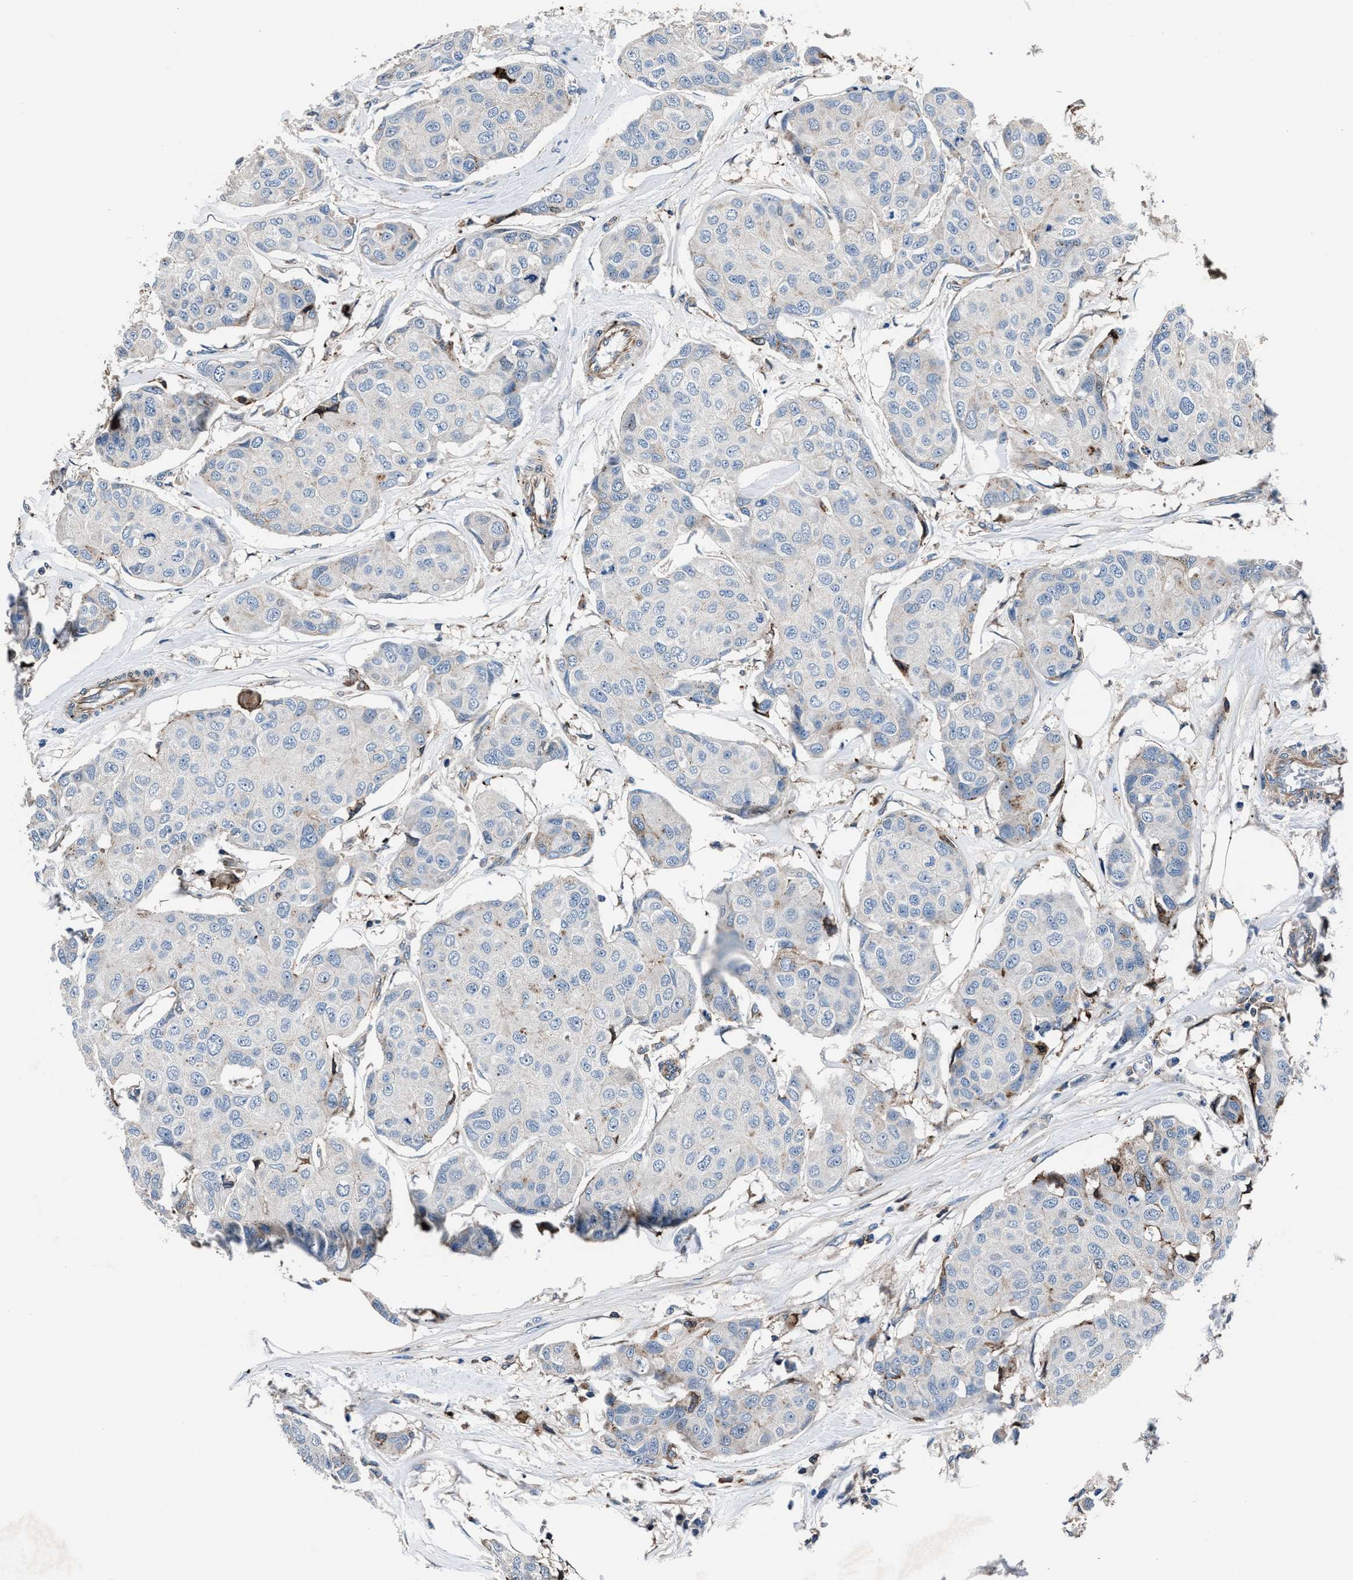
{"staining": {"intensity": "negative", "quantity": "none", "location": "none"}, "tissue": "breast cancer", "cell_type": "Tumor cells", "image_type": "cancer", "snomed": [{"axis": "morphology", "description": "Duct carcinoma"}, {"axis": "topography", "description": "Breast"}], "caption": "This is an IHC histopathology image of human breast cancer (intraductal carcinoma). There is no expression in tumor cells.", "gene": "MFSD11", "patient": {"sex": "female", "age": 80}}